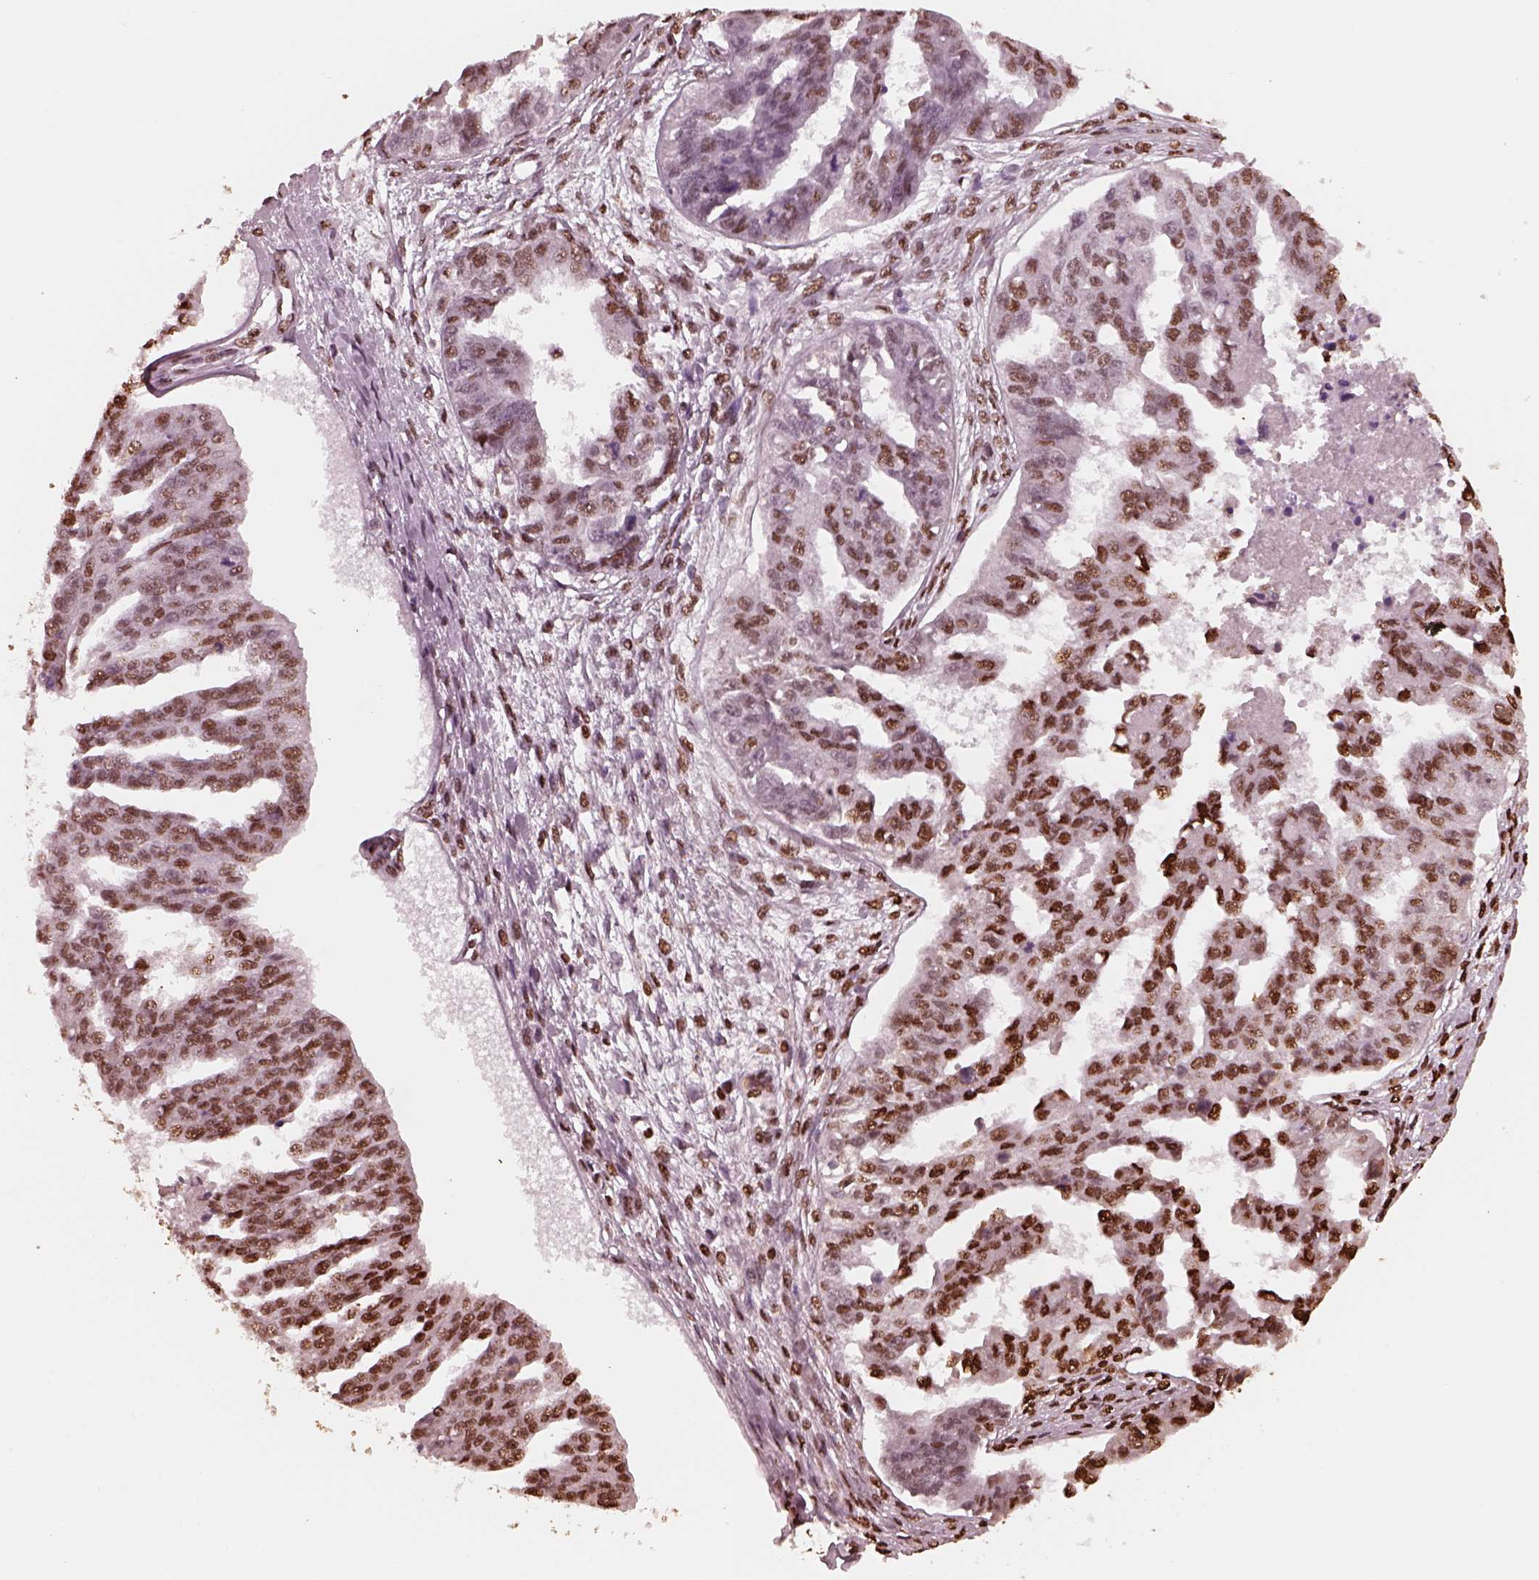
{"staining": {"intensity": "moderate", "quantity": ">75%", "location": "nuclear"}, "tissue": "ovarian cancer", "cell_type": "Tumor cells", "image_type": "cancer", "snomed": [{"axis": "morphology", "description": "Cystadenocarcinoma, serous, NOS"}, {"axis": "topography", "description": "Ovary"}], "caption": "This is an image of IHC staining of ovarian cancer (serous cystadenocarcinoma), which shows moderate expression in the nuclear of tumor cells.", "gene": "NSD1", "patient": {"sex": "female", "age": 58}}